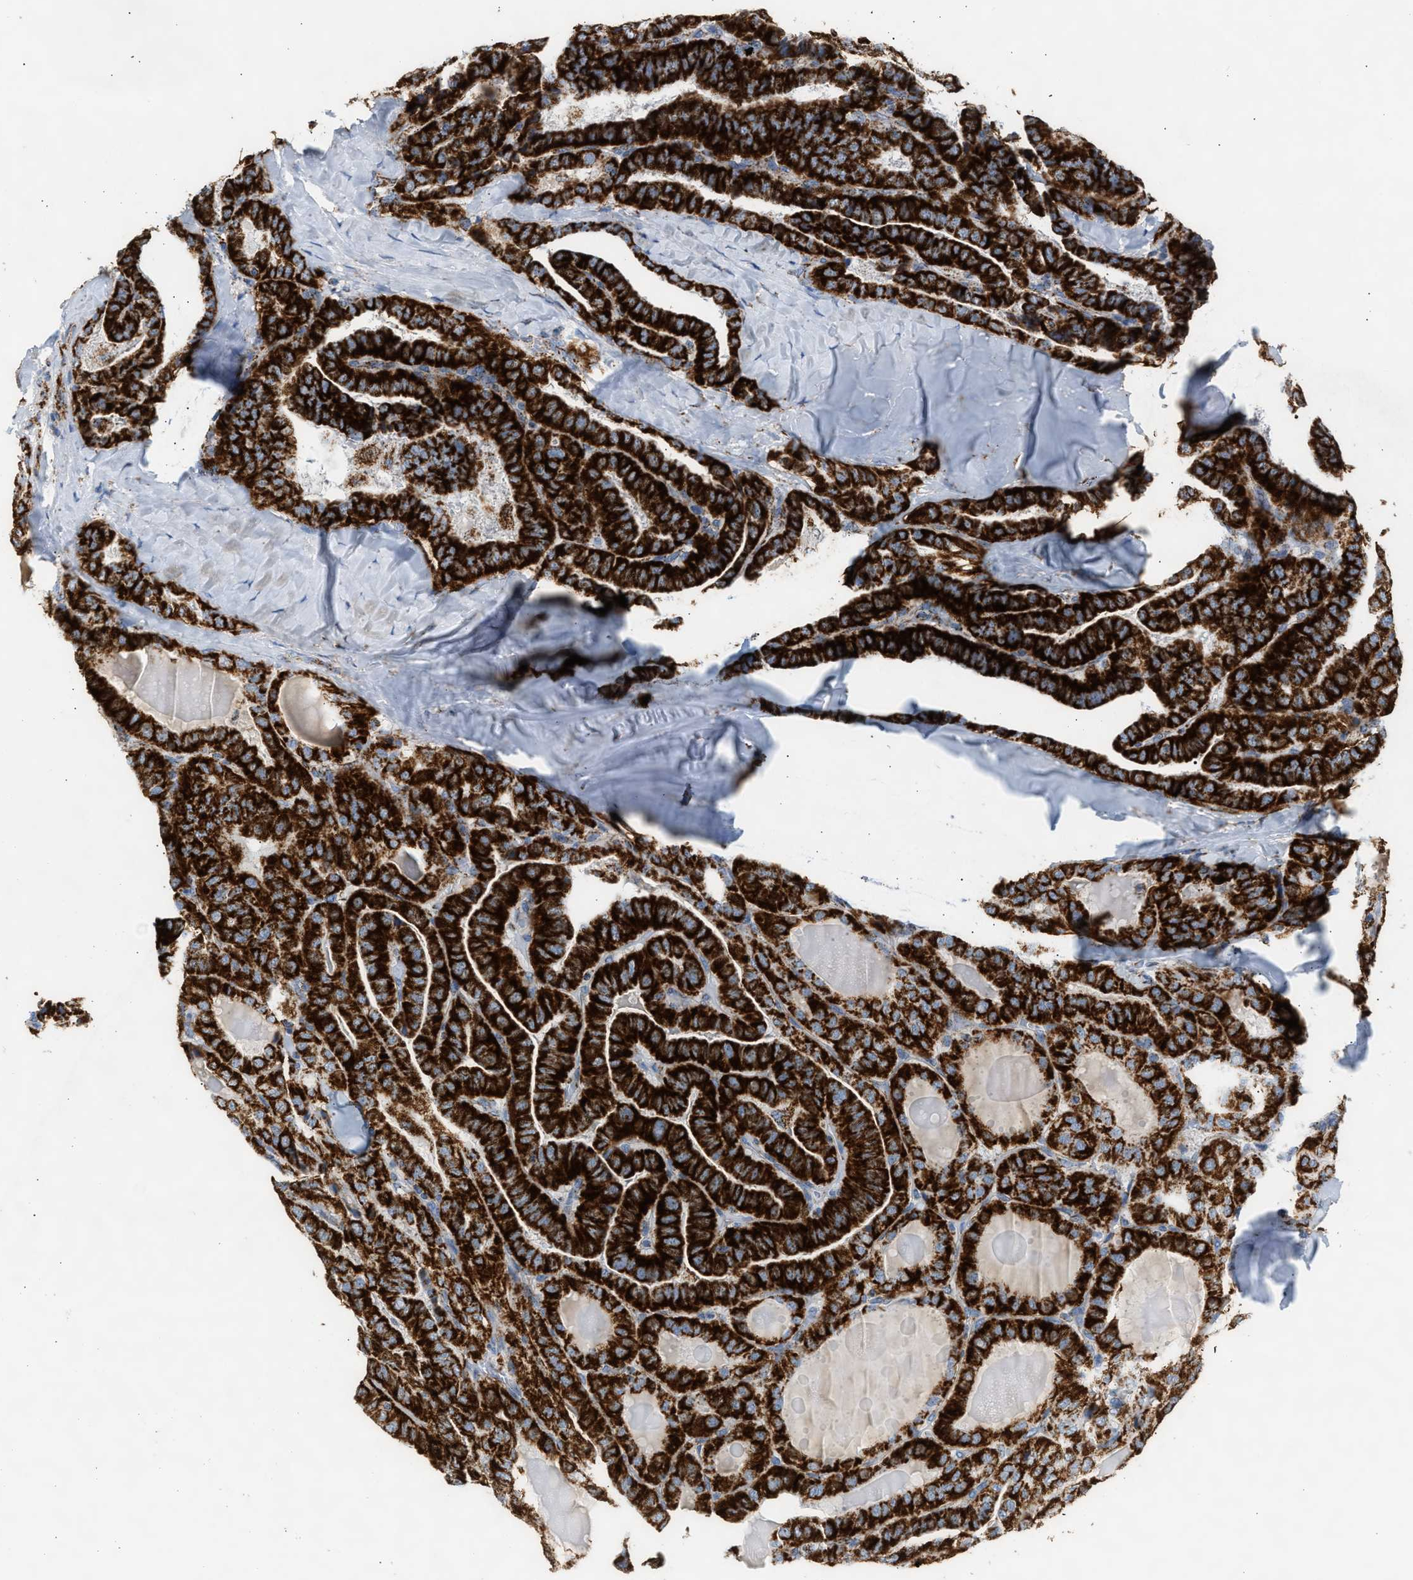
{"staining": {"intensity": "strong", "quantity": ">75%", "location": "cytoplasmic/membranous"}, "tissue": "thyroid cancer", "cell_type": "Tumor cells", "image_type": "cancer", "snomed": [{"axis": "morphology", "description": "Papillary adenocarcinoma, NOS"}, {"axis": "topography", "description": "Thyroid gland"}], "caption": "Thyroid cancer stained with a protein marker reveals strong staining in tumor cells.", "gene": "OGDH", "patient": {"sex": "male", "age": 77}}